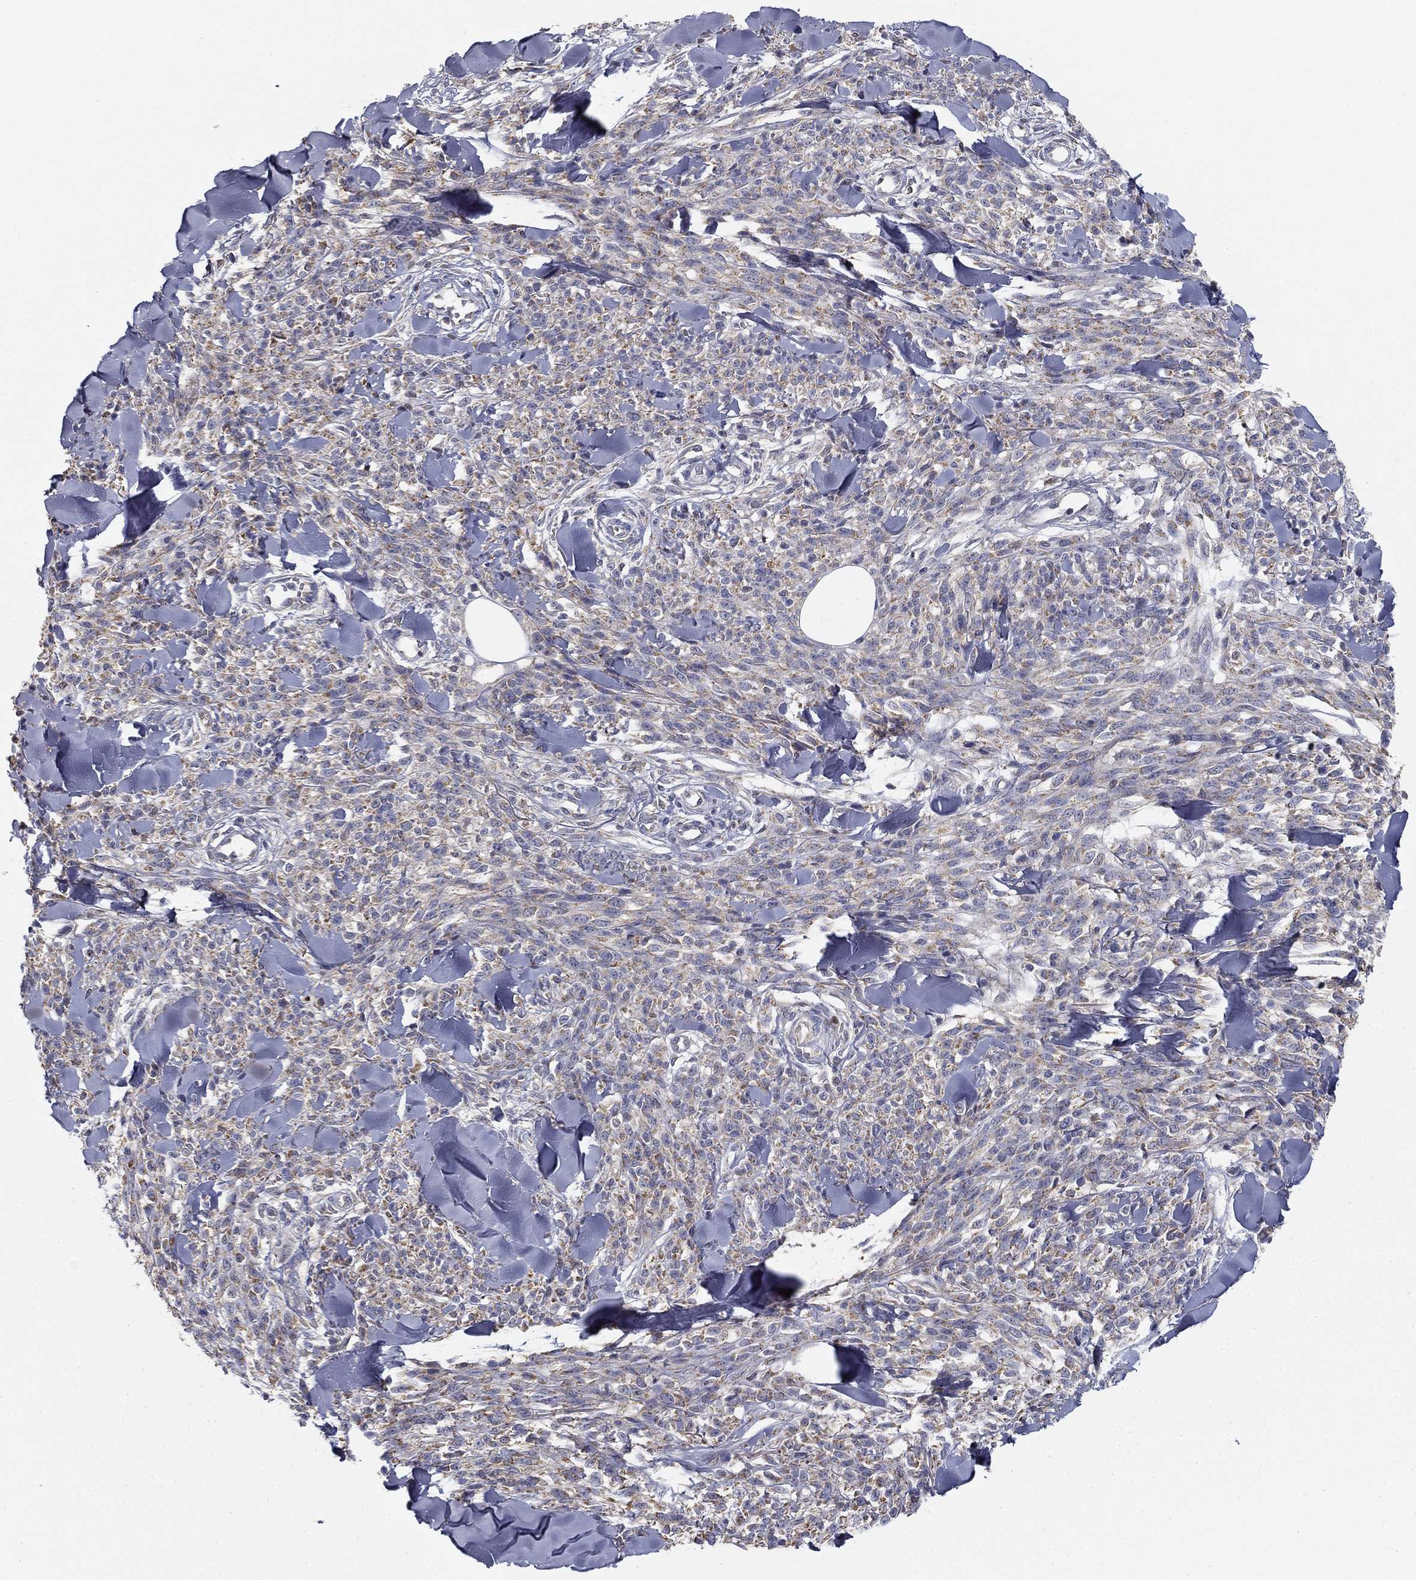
{"staining": {"intensity": "moderate", "quantity": "<25%", "location": "cytoplasmic/membranous"}, "tissue": "melanoma", "cell_type": "Tumor cells", "image_type": "cancer", "snomed": [{"axis": "morphology", "description": "Malignant melanoma, NOS"}, {"axis": "topography", "description": "Skin"}, {"axis": "topography", "description": "Skin of trunk"}], "caption": "There is low levels of moderate cytoplasmic/membranous positivity in tumor cells of melanoma, as demonstrated by immunohistochemical staining (brown color).", "gene": "SLC2A9", "patient": {"sex": "male", "age": 74}}